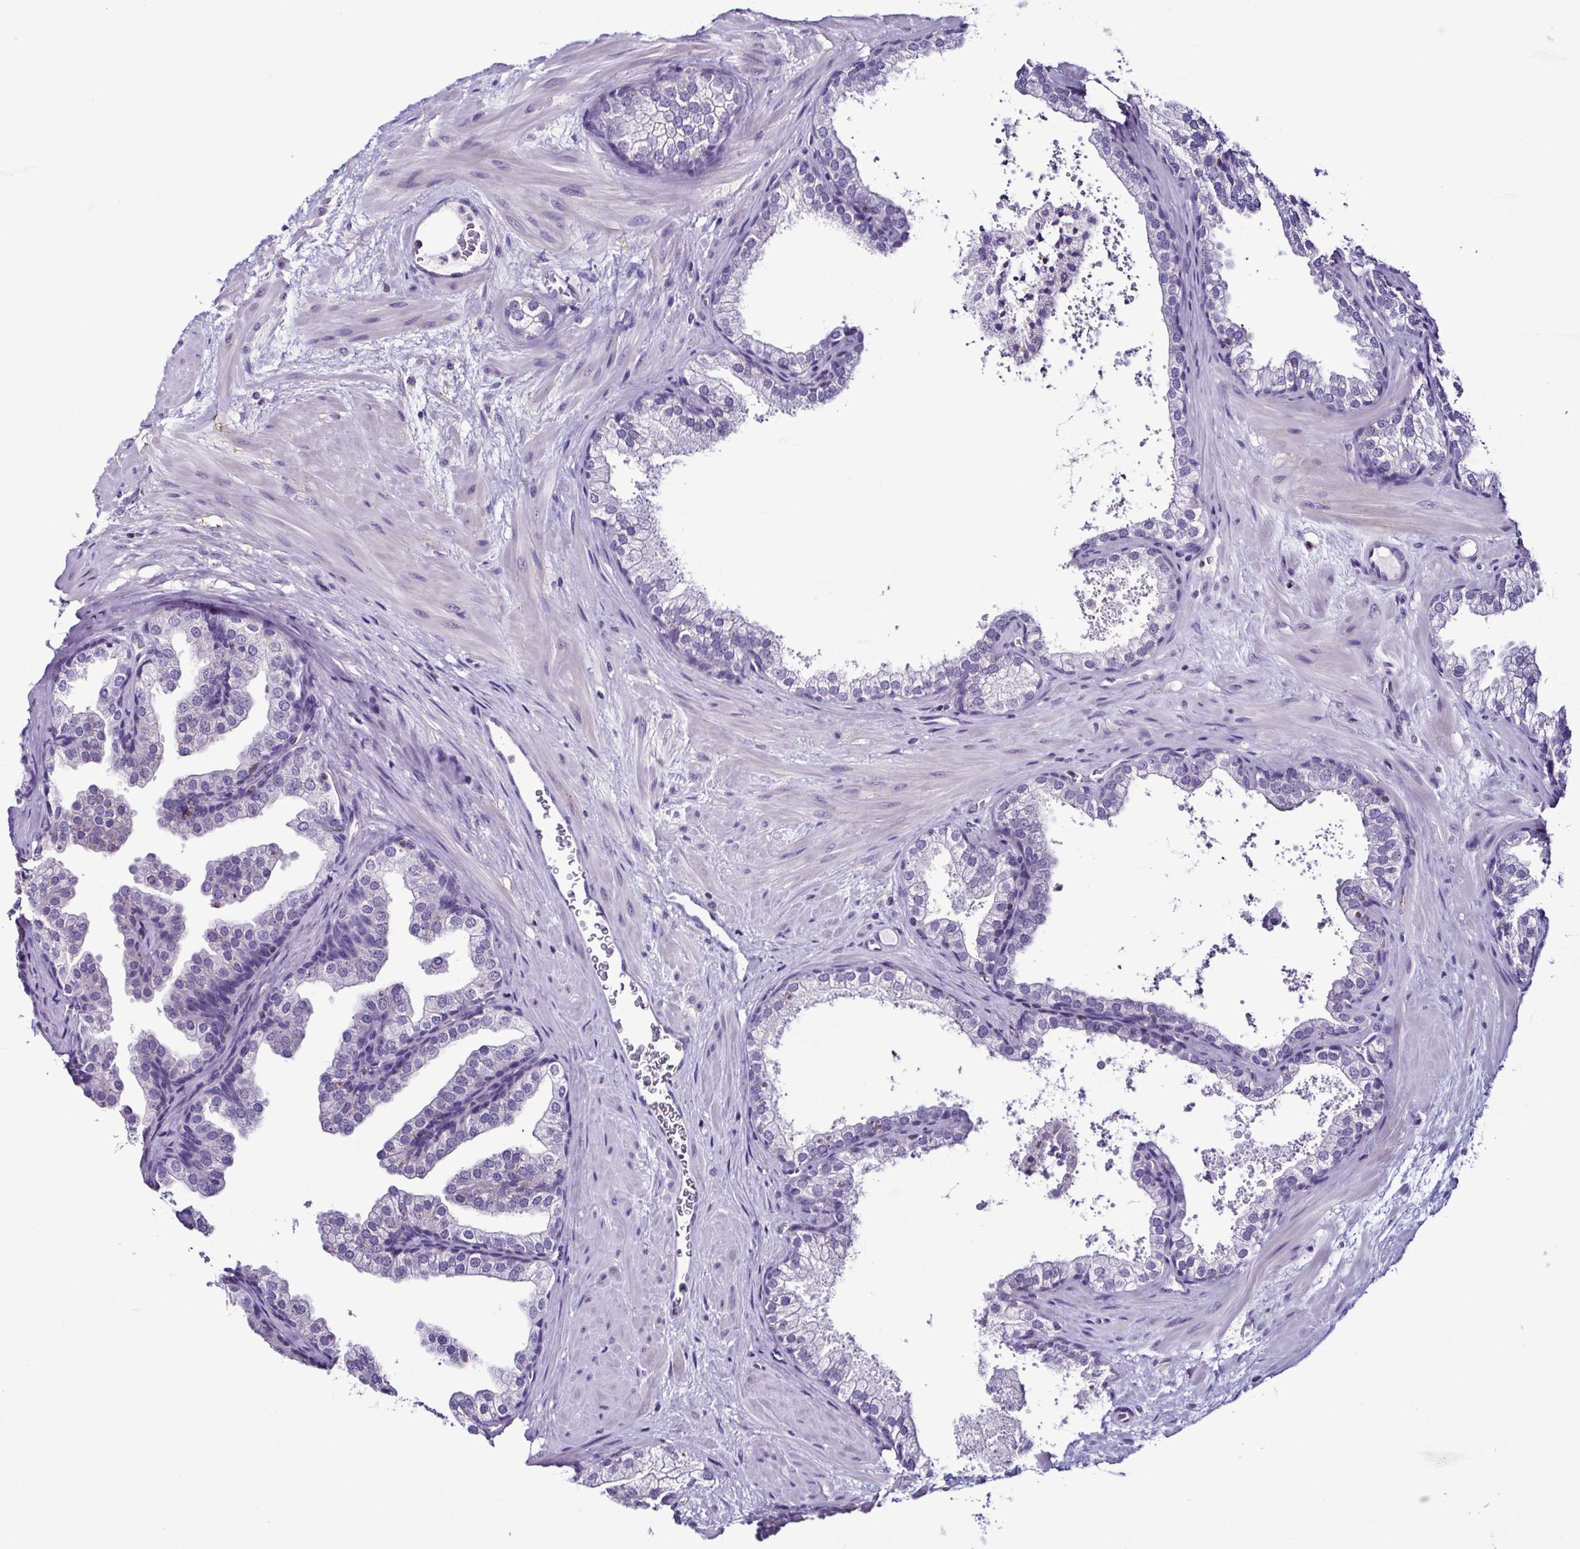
{"staining": {"intensity": "negative", "quantity": "none", "location": "none"}, "tissue": "prostate", "cell_type": "Glandular cells", "image_type": "normal", "snomed": [{"axis": "morphology", "description": "Normal tissue, NOS"}, {"axis": "topography", "description": "Prostate"}], "caption": "Immunohistochemistry micrograph of normal prostate stained for a protein (brown), which reveals no positivity in glandular cells.", "gene": "TNNT2", "patient": {"sex": "male", "age": 37}}